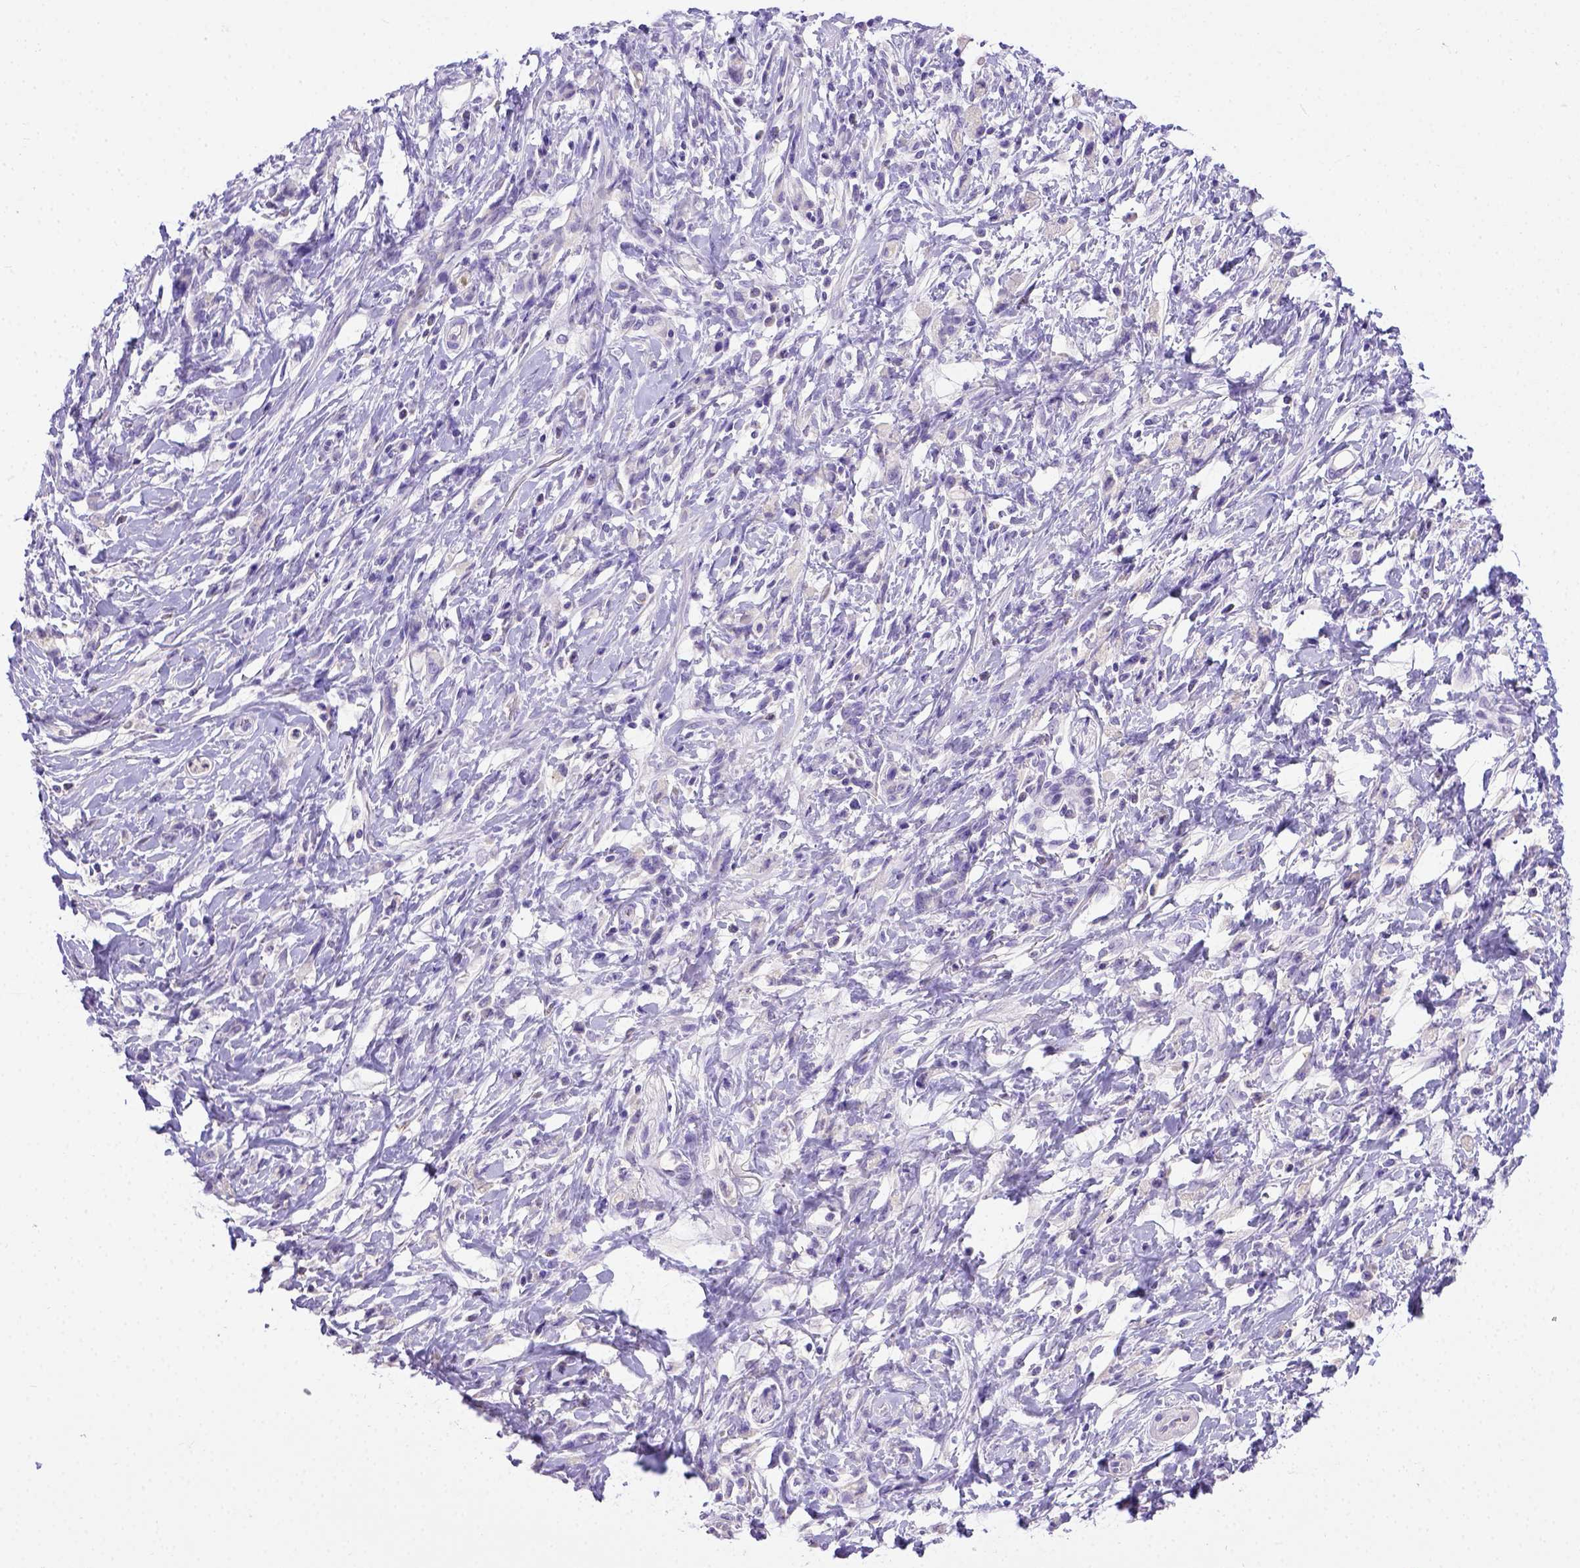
{"staining": {"intensity": "negative", "quantity": "none", "location": "none"}, "tissue": "stomach cancer", "cell_type": "Tumor cells", "image_type": "cancer", "snomed": [{"axis": "morphology", "description": "Adenocarcinoma, NOS"}, {"axis": "topography", "description": "Stomach"}], "caption": "Immunohistochemical staining of stomach cancer reveals no significant expression in tumor cells.", "gene": "B3GAT1", "patient": {"sex": "female", "age": 84}}